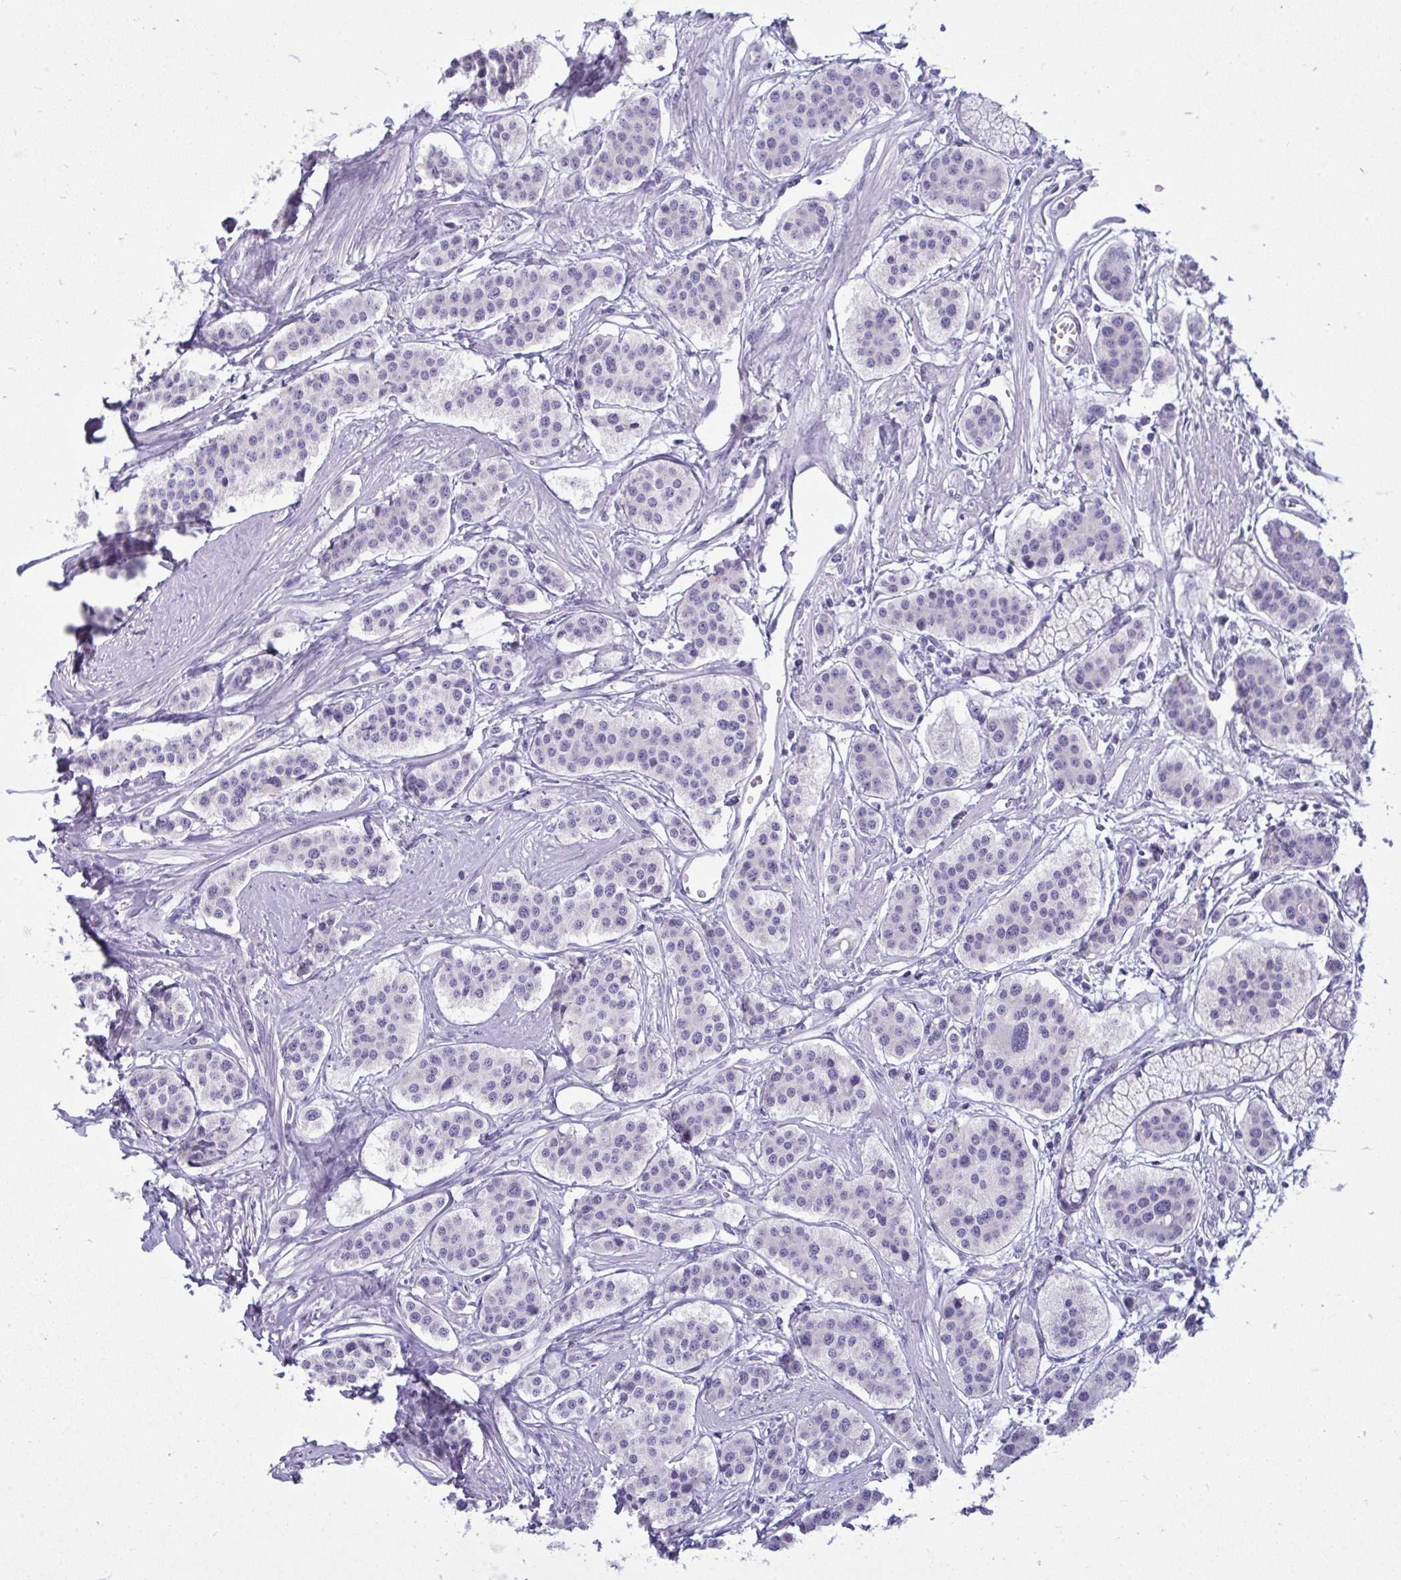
{"staining": {"intensity": "negative", "quantity": "none", "location": "none"}, "tissue": "carcinoid", "cell_type": "Tumor cells", "image_type": "cancer", "snomed": [{"axis": "morphology", "description": "Carcinoid, malignant, NOS"}, {"axis": "topography", "description": "Small intestine"}], "caption": "There is no significant expression in tumor cells of carcinoid (malignant).", "gene": "MYH10", "patient": {"sex": "male", "age": 60}}